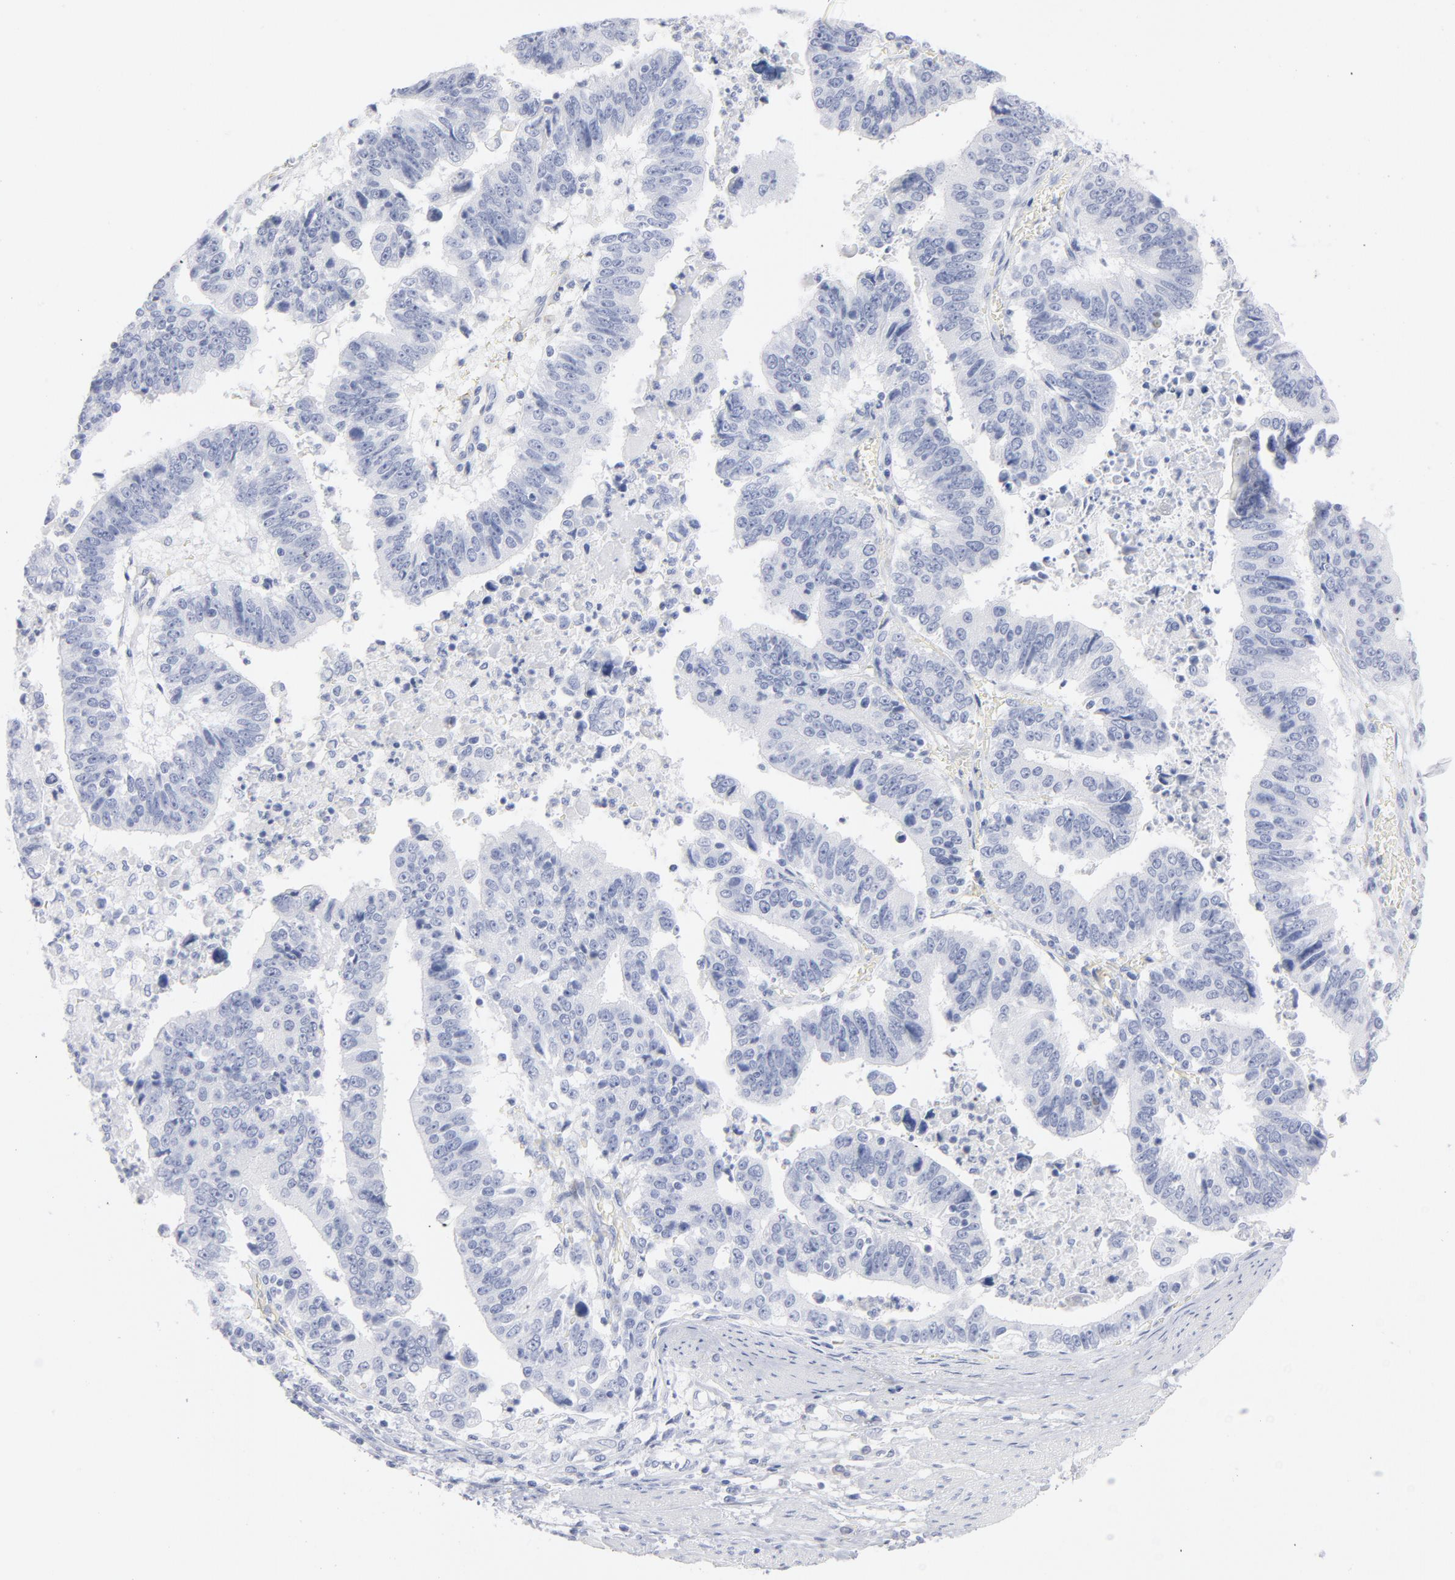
{"staining": {"intensity": "negative", "quantity": "none", "location": "none"}, "tissue": "stomach cancer", "cell_type": "Tumor cells", "image_type": "cancer", "snomed": [{"axis": "morphology", "description": "Adenocarcinoma, NOS"}, {"axis": "topography", "description": "Stomach, upper"}], "caption": "Immunohistochemistry (IHC) photomicrograph of stomach adenocarcinoma stained for a protein (brown), which demonstrates no expression in tumor cells.", "gene": "P2RY8", "patient": {"sex": "female", "age": 50}}